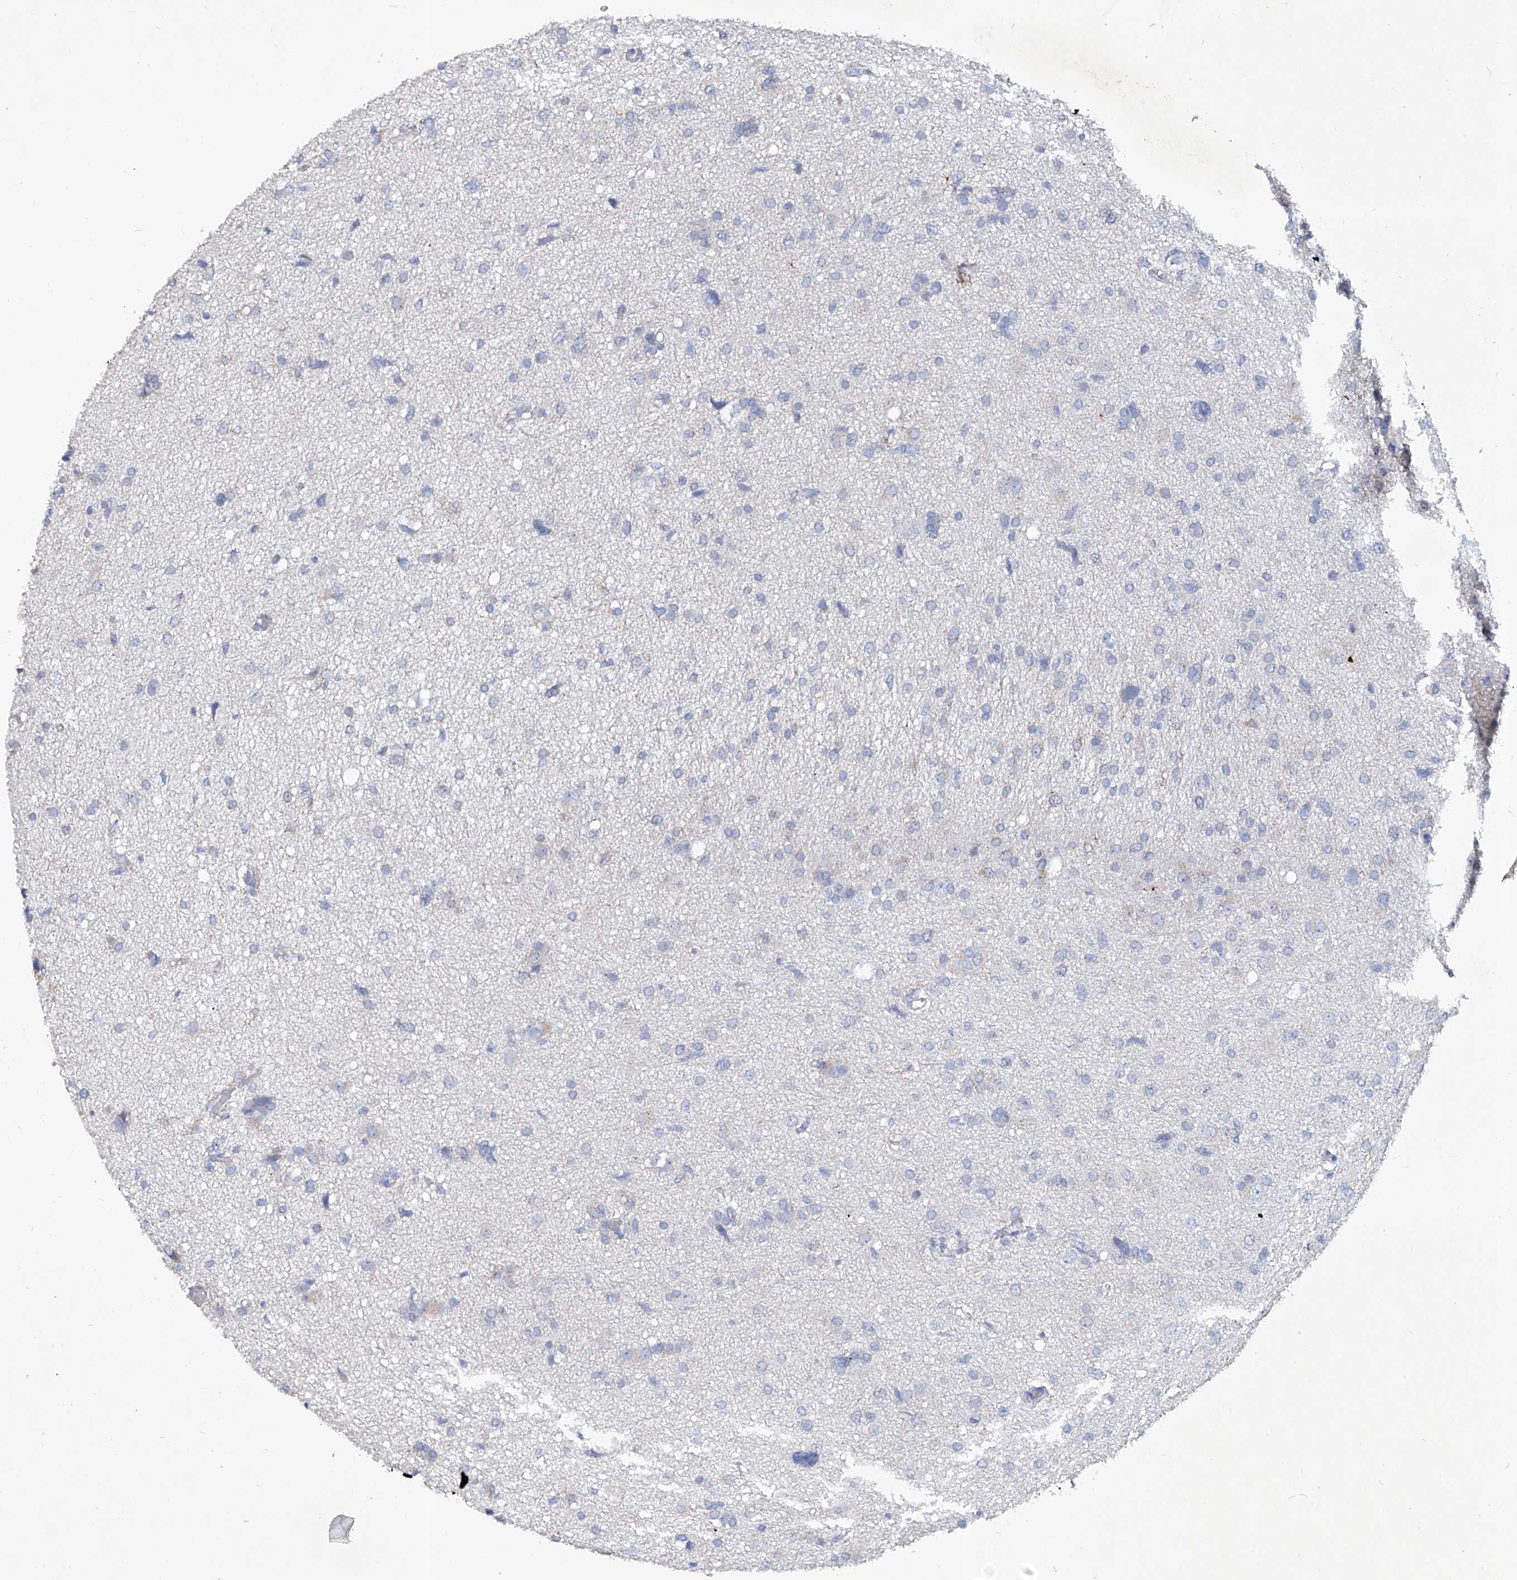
{"staining": {"intensity": "negative", "quantity": "none", "location": "none"}, "tissue": "glioma", "cell_type": "Tumor cells", "image_type": "cancer", "snomed": [{"axis": "morphology", "description": "Glioma, malignant, High grade"}, {"axis": "topography", "description": "Brain"}], "caption": "Immunohistochemistry (IHC) histopathology image of human high-grade glioma (malignant) stained for a protein (brown), which demonstrates no positivity in tumor cells.", "gene": "KLHL17", "patient": {"sex": "female", "age": 59}}